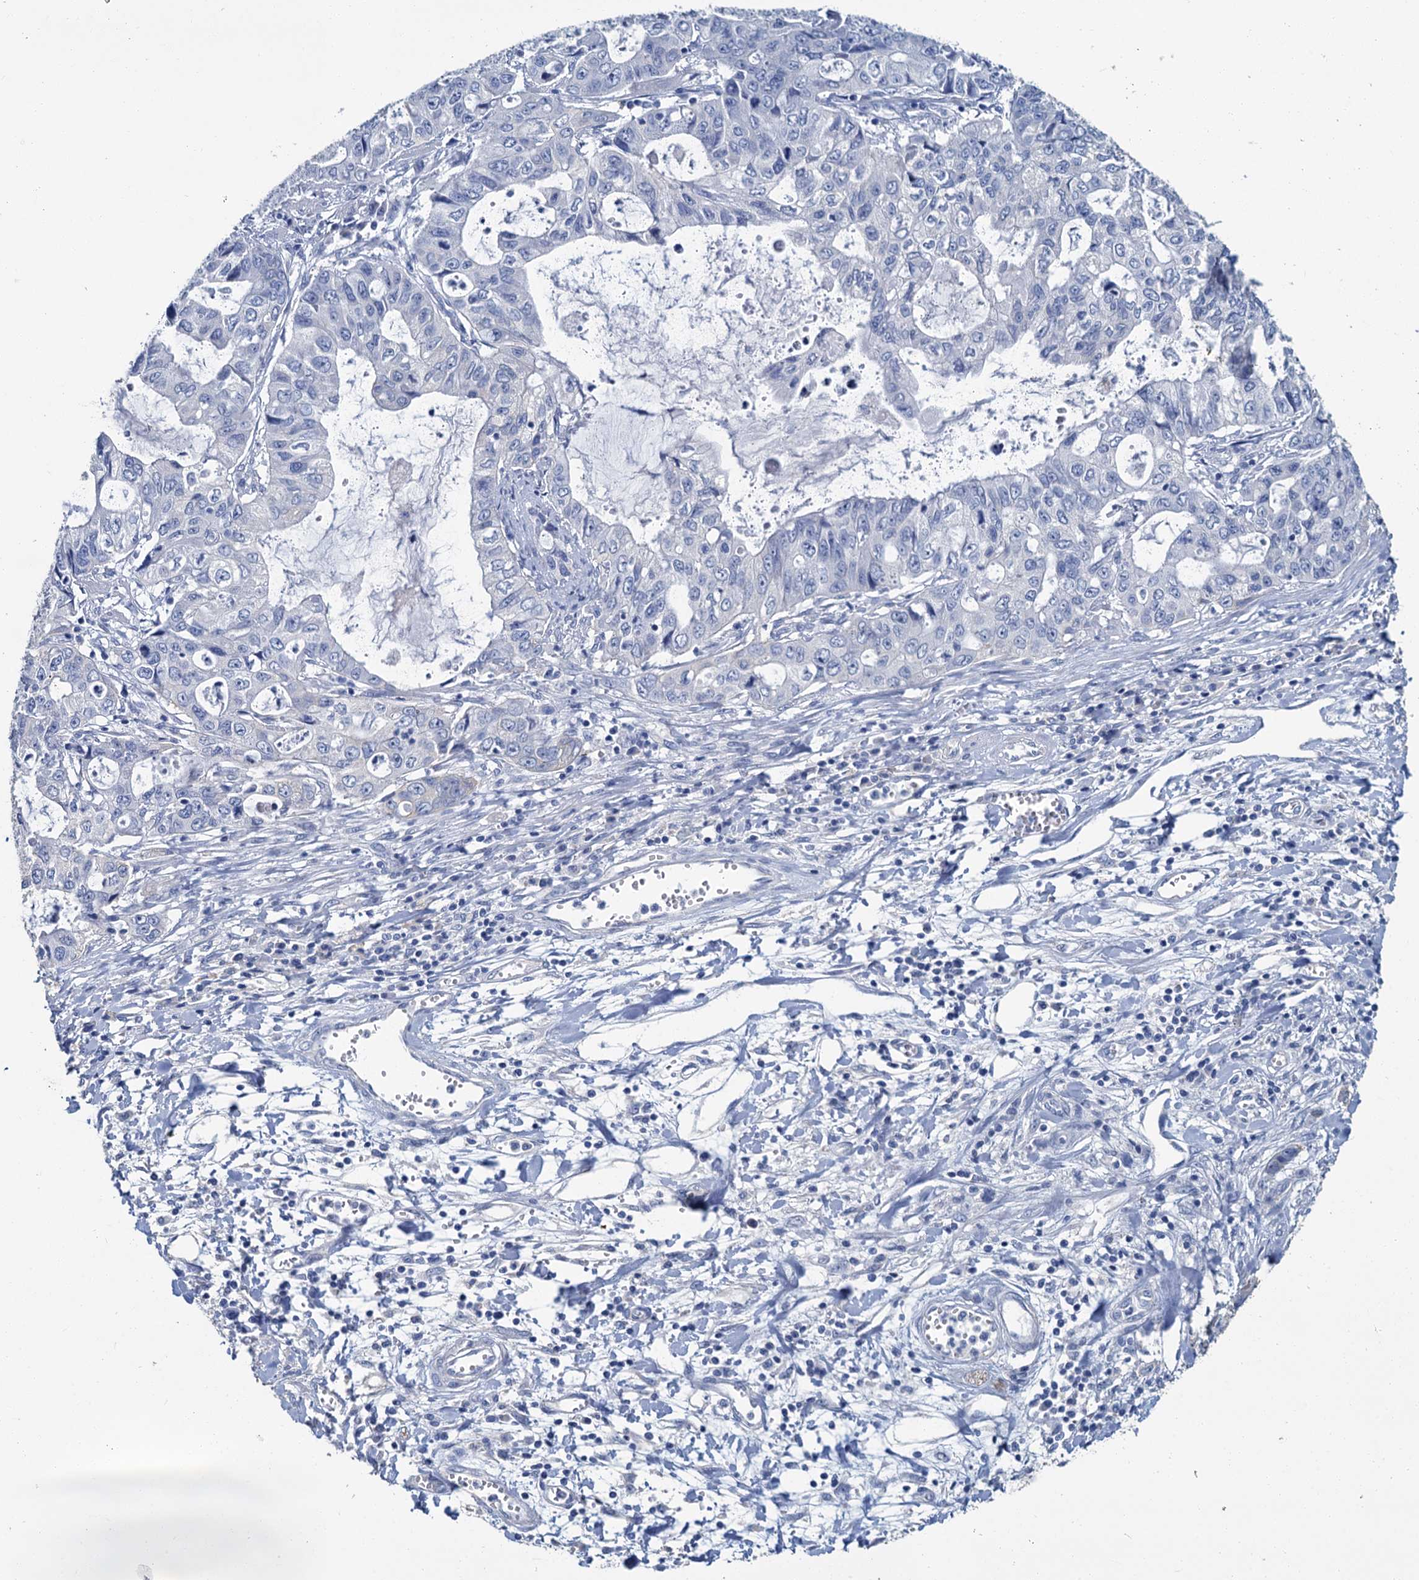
{"staining": {"intensity": "negative", "quantity": "none", "location": "none"}, "tissue": "stomach cancer", "cell_type": "Tumor cells", "image_type": "cancer", "snomed": [{"axis": "morphology", "description": "Adenocarcinoma, NOS"}, {"axis": "topography", "description": "Stomach, upper"}], "caption": "Immunohistochemistry image of neoplastic tissue: human stomach cancer (adenocarcinoma) stained with DAB shows no significant protein positivity in tumor cells.", "gene": "SNCB", "patient": {"sex": "female", "age": 52}}